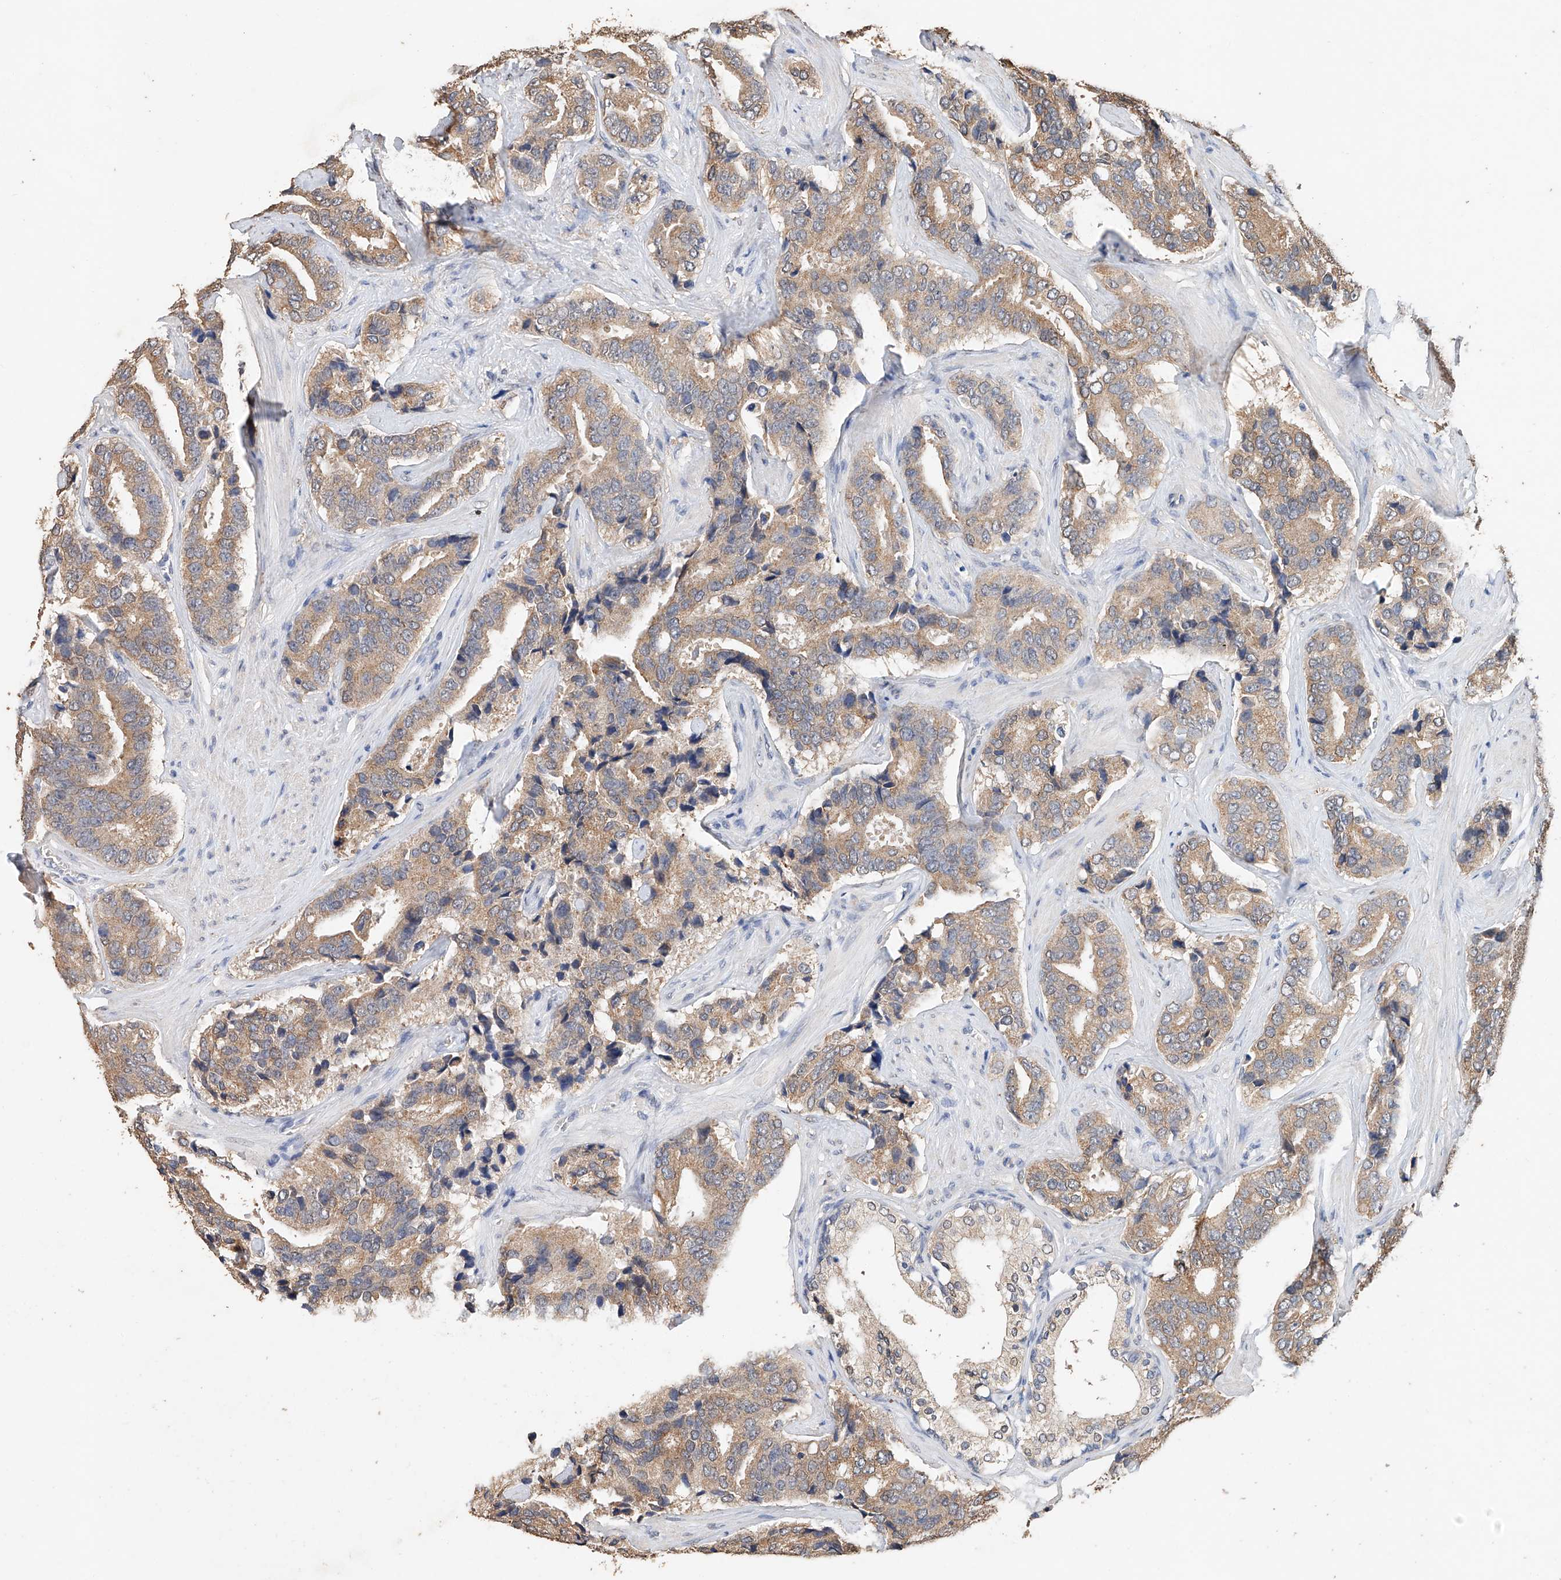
{"staining": {"intensity": "moderate", "quantity": ">75%", "location": "cytoplasmic/membranous"}, "tissue": "prostate cancer", "cell_type": "Tumor cells", "image_type": "cancer", "snomed": [{"axis": "morphology", "description": "Adenocarcinoma, High grade"}, {"axis": "topography", "description": "Prostate"}], "caption": "Immunohistochemical staining of human prostate cancer (adenocarcinoma (high-grade)) exhibits moderate cytoplasmic/membranous protein staining in approximately >75% of tumor cells.", "gene": "CERS4", "patient": {"sex": "male", "age": 60}}